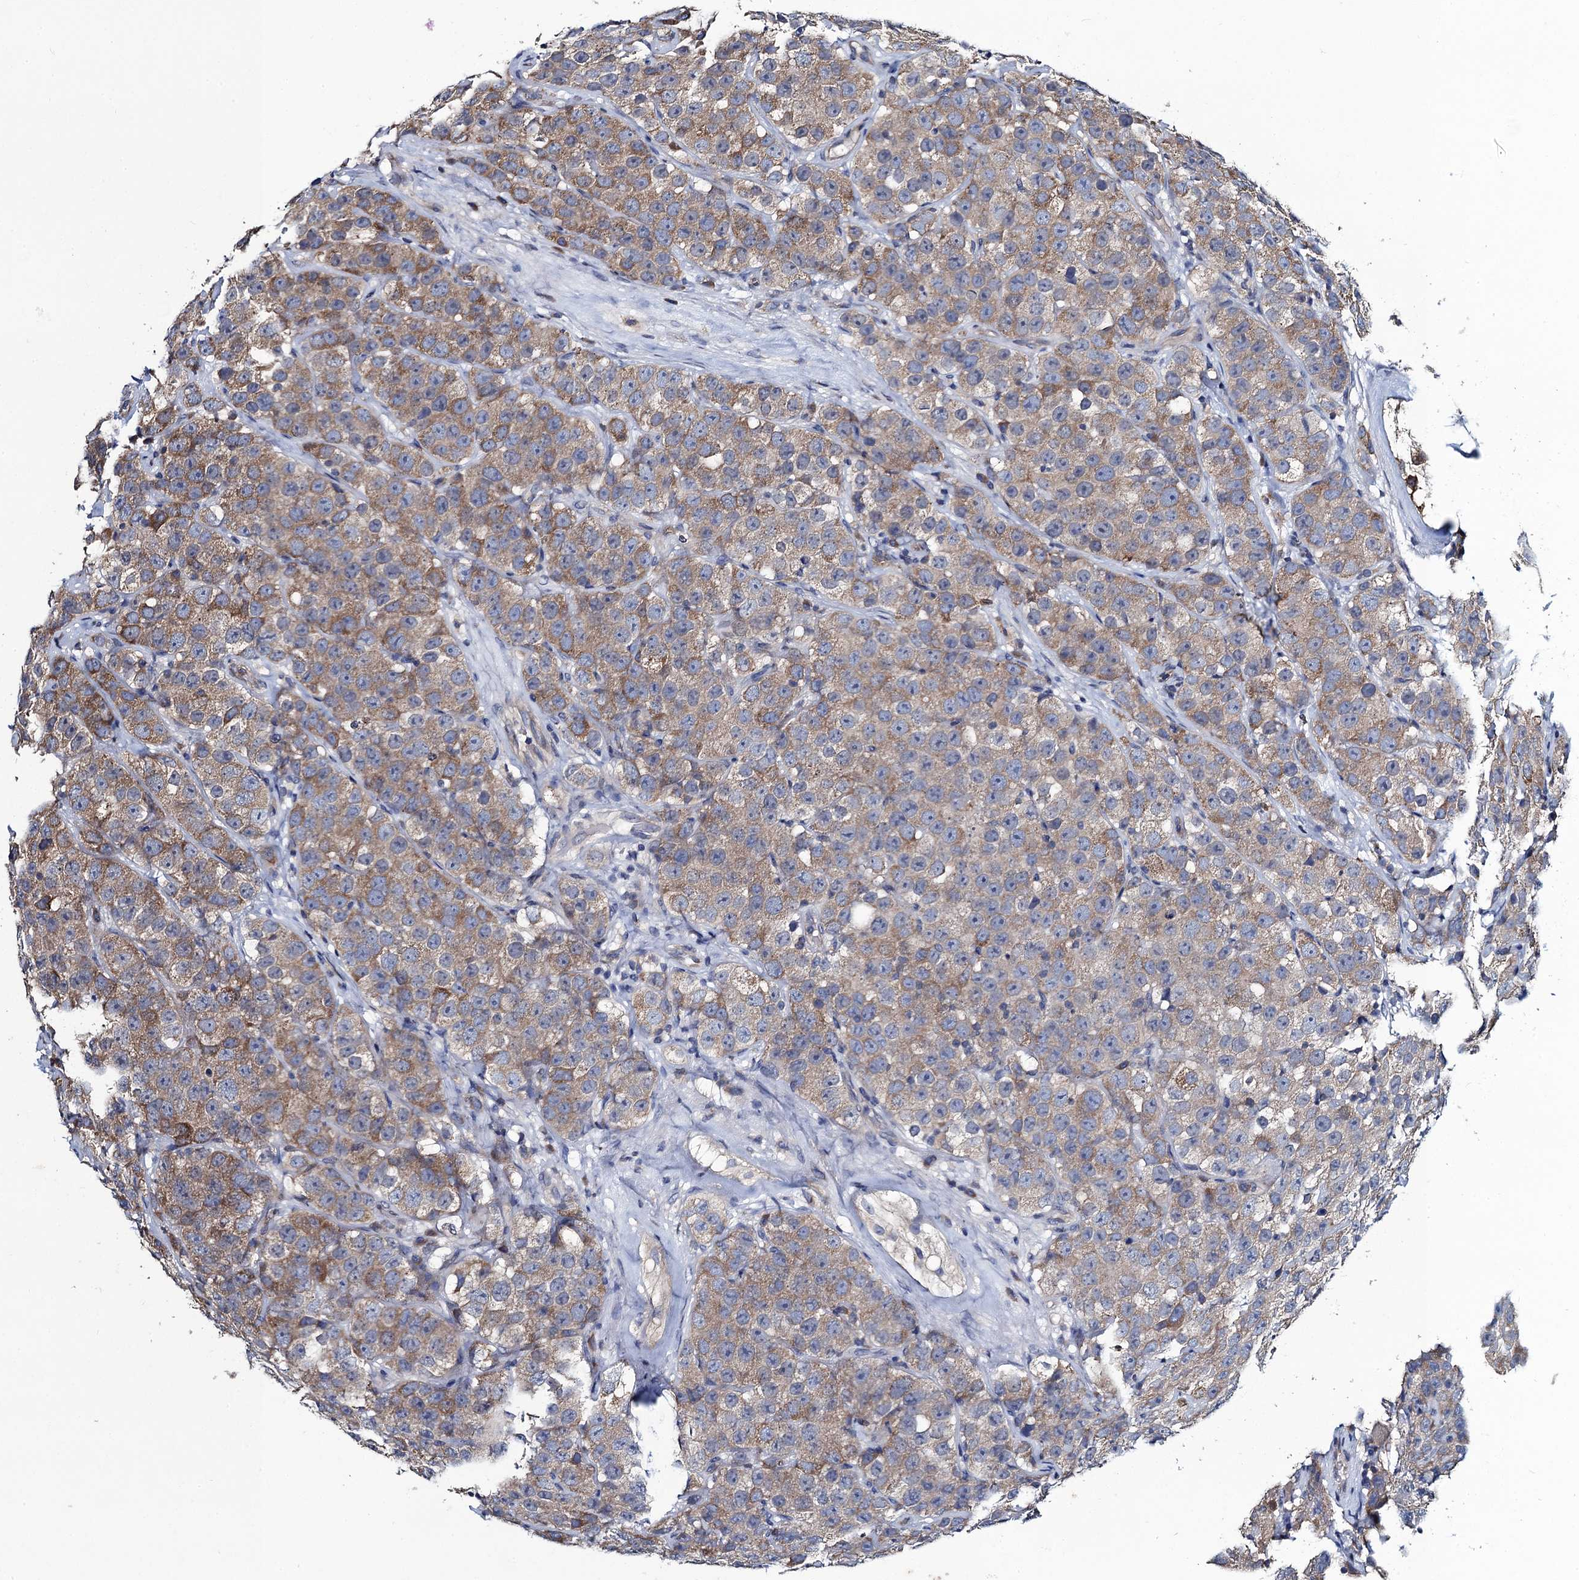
{"staining": {"intensity": "moderate", "quantity": "25%-75%", "location": "cytoplasmic/membranous"}, "tissue": "testis cancer", "cell_type": "Tumor cells", "image_type": "cancer", "snomed": [{"axis": "morphology", "description": "Seminoma, NOS"}, {"axis": "topography", "description": "Testis"}], "caption": "Testis cancer tissue shows moderate cytoplasmic/membranous expression in about 25%-75% of tumor cells The protein of interest is shown in brown color, while the nuclei are stained blue.", "gene": "SNAP29", "patient": {"sex": "male", "age": 28}}